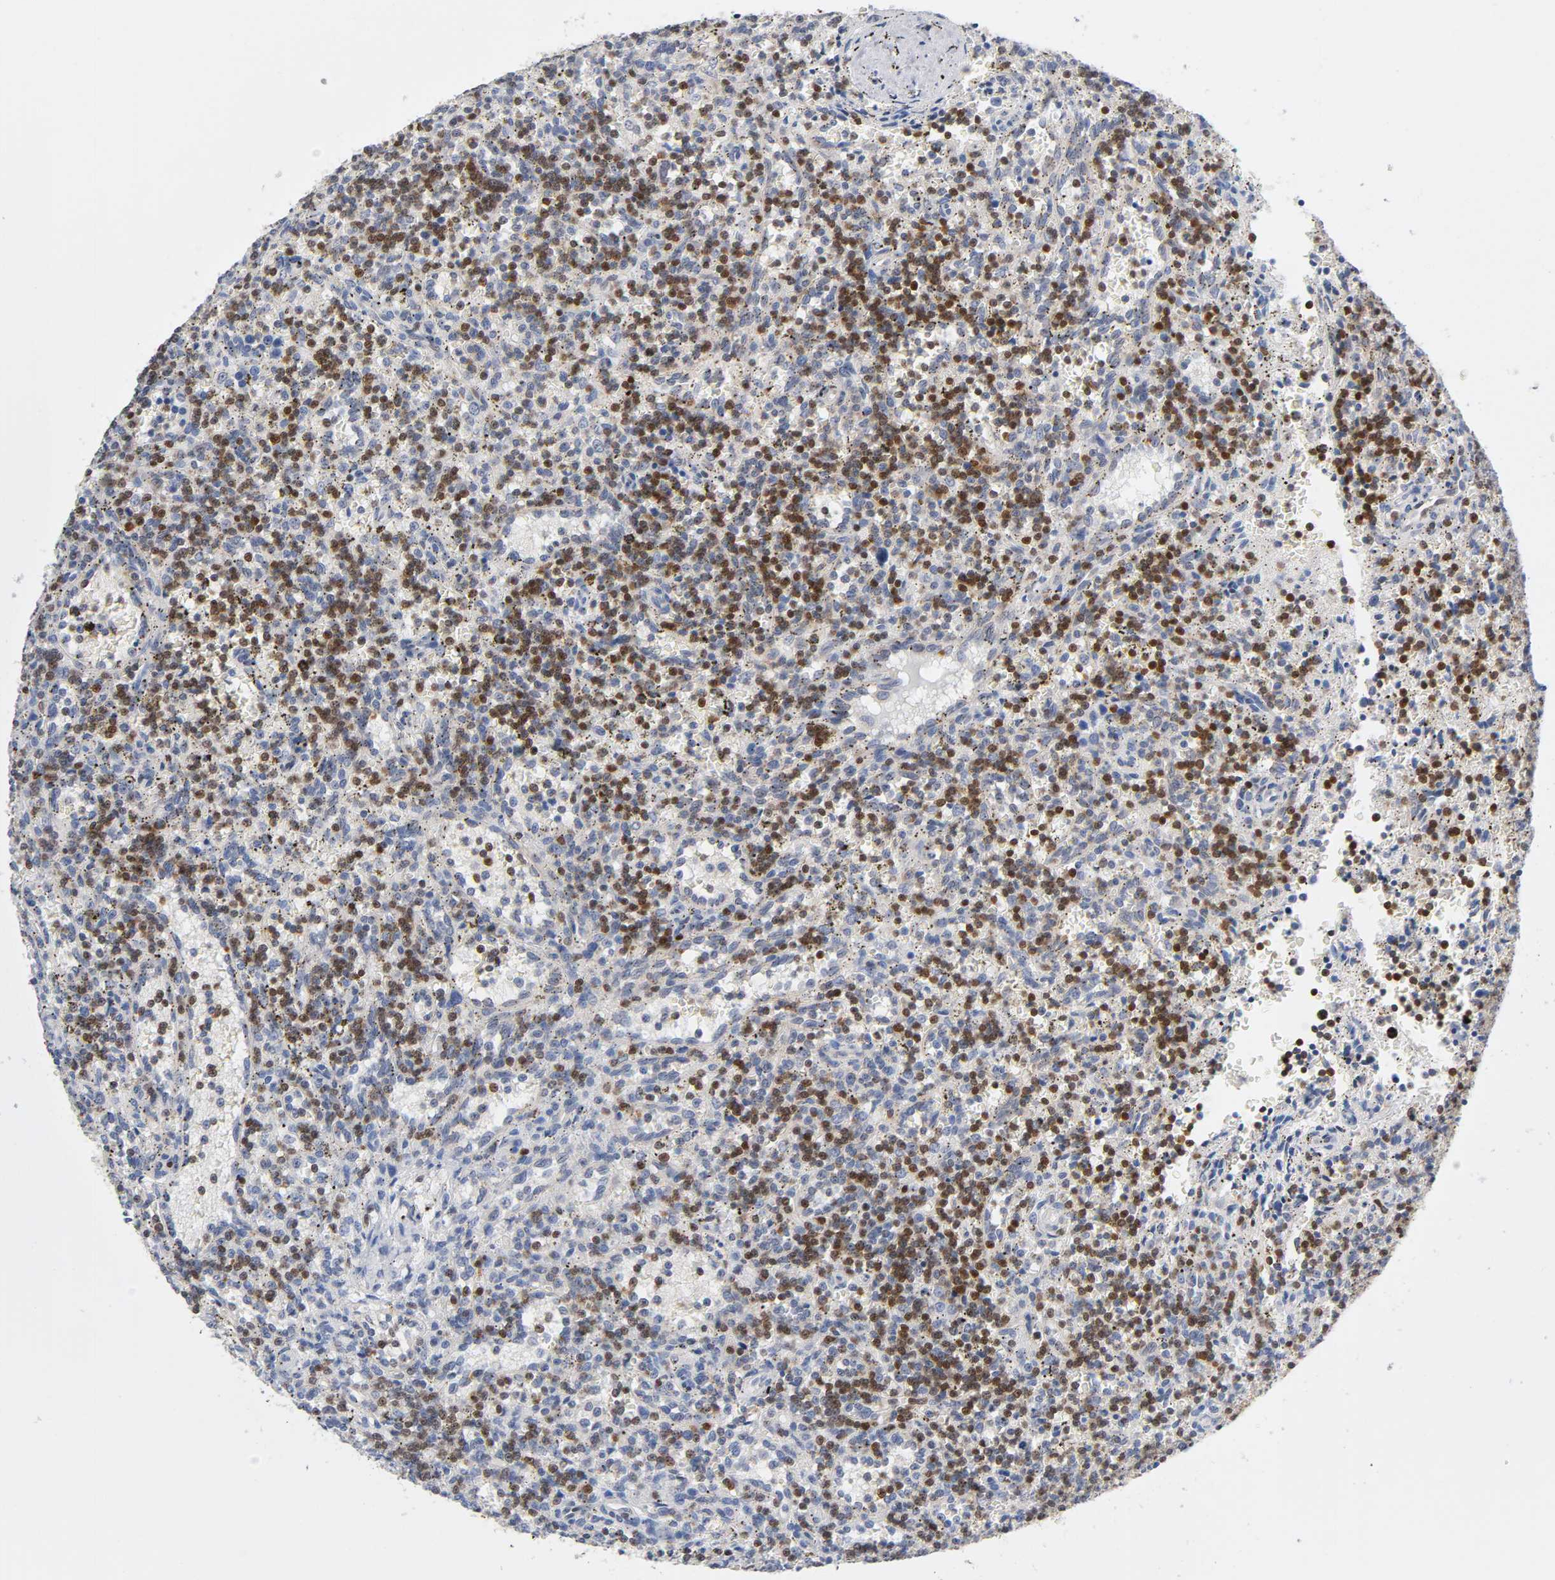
{"staining": {"intensity": "moderate", "quantity": "25%-75%", "location": "nuclear"}, "tissue": "lymphoma", "cell_type": "Tumor cells", "image_type": "cancer", "snomed": [{"axis": "morphology", "description": "Malignant lymphoma, non-Hodgkin's type, Low grade"}, {"axis": "topography", "description": "Spleen"}], "caption": "Immunohistochemistry (IHC) staining of lymphoma, which displays medium levels of moderate nuclear positivity in approximately 25%-75% of tumor cells indicating moderate nuclear protein staining. The staining was performed using DAB (brown) for protein detection and nuclei were counterstained in hematoxylin (blue).", "gene": "NFATC1", "patient": {"sex": "male", "age": 73}}